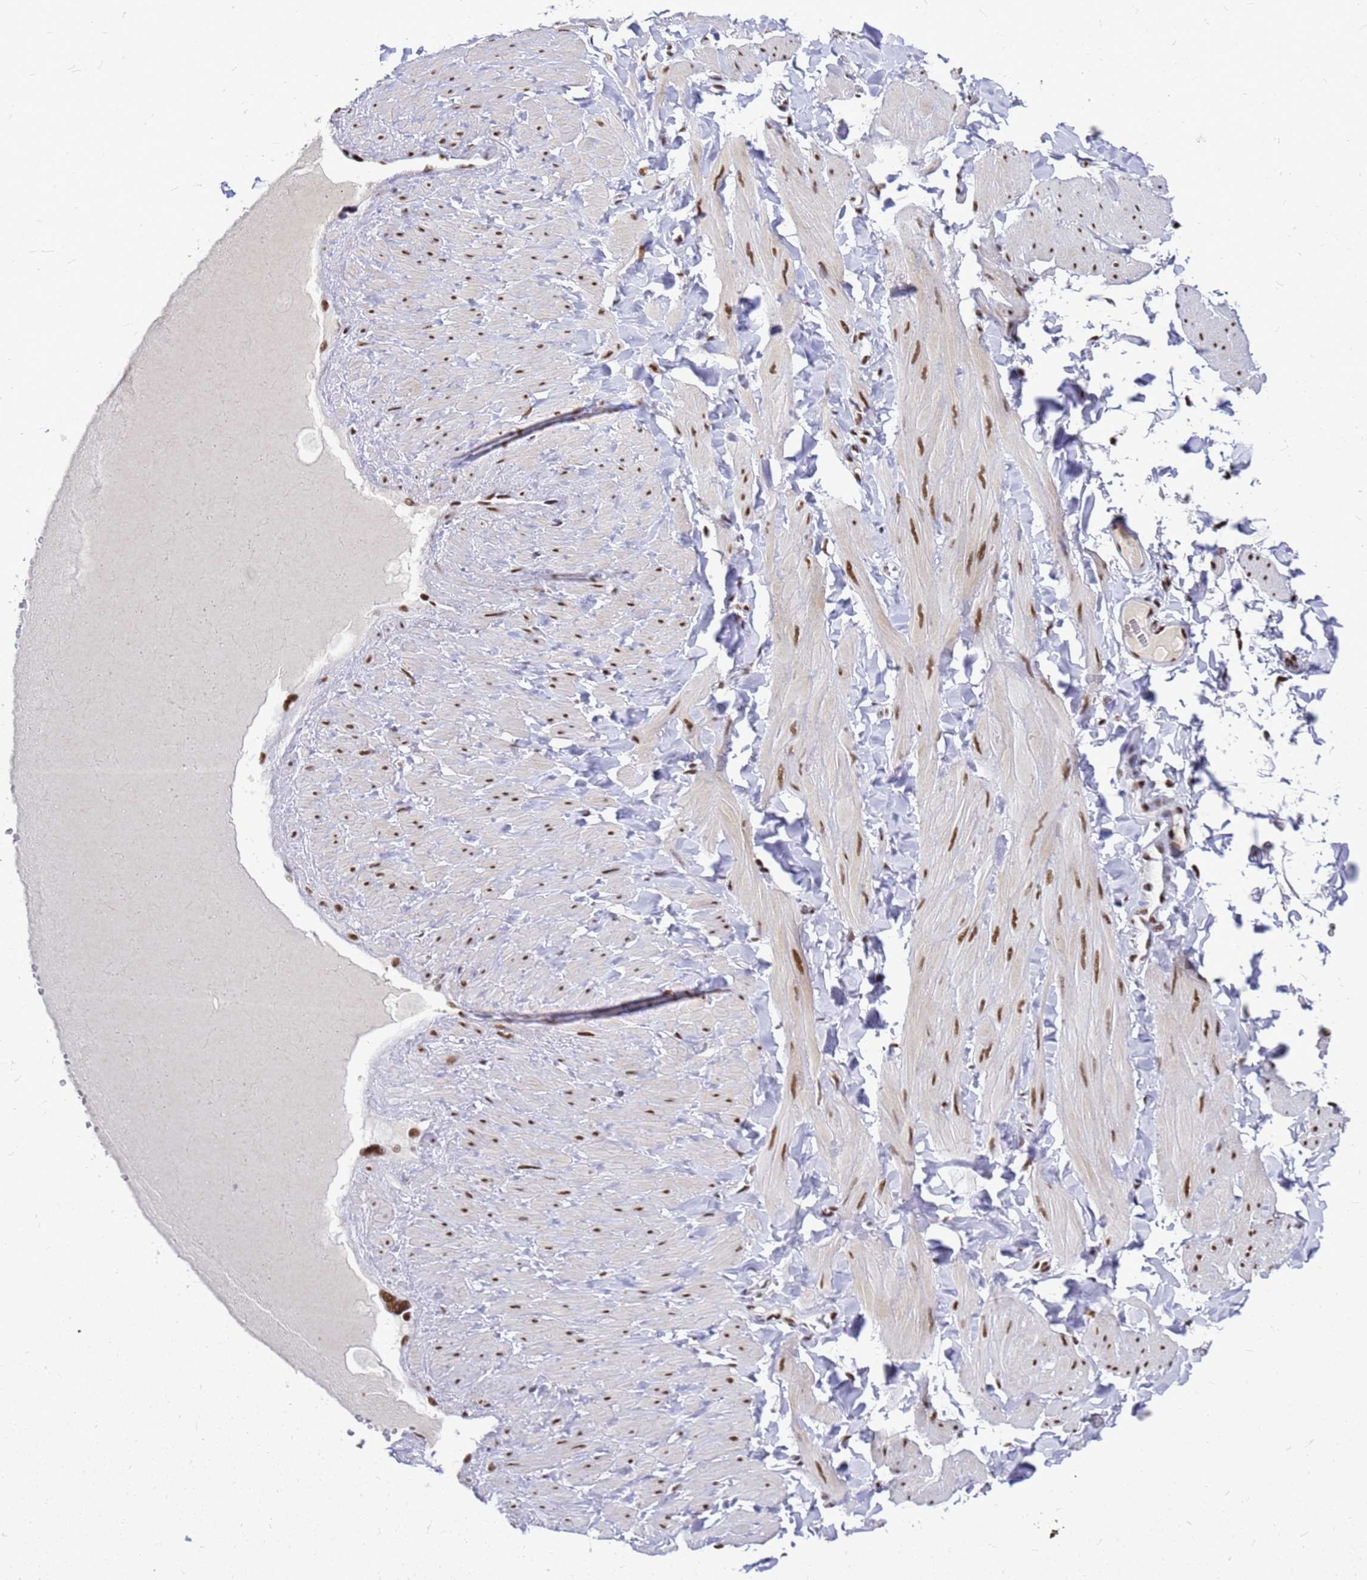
{"staining": {"intensity": "moderate", "quantity": ">75%", "location": "nuclear"}, "tissue": "adipose tissue", "cell_type": "Adipocytes", "image_type": "normal", "snomed": [{"axis": "morphology", "description": "Normal tissue, NOS"}, {"axis": "topography", "description": "Adipose tissue"}, {"axis": "topography", "description": "Vascular tissue"}, {"axis": "topography", "description": "Peripheral nerve tissue"}], "caption": "Human adipose tissue stained for a protein (brown) demonstrates moderate nuclear positive expression in about >75% of adipocytes.", "gene": "SART3", "patient": {"sex": "male", "age": 25}}